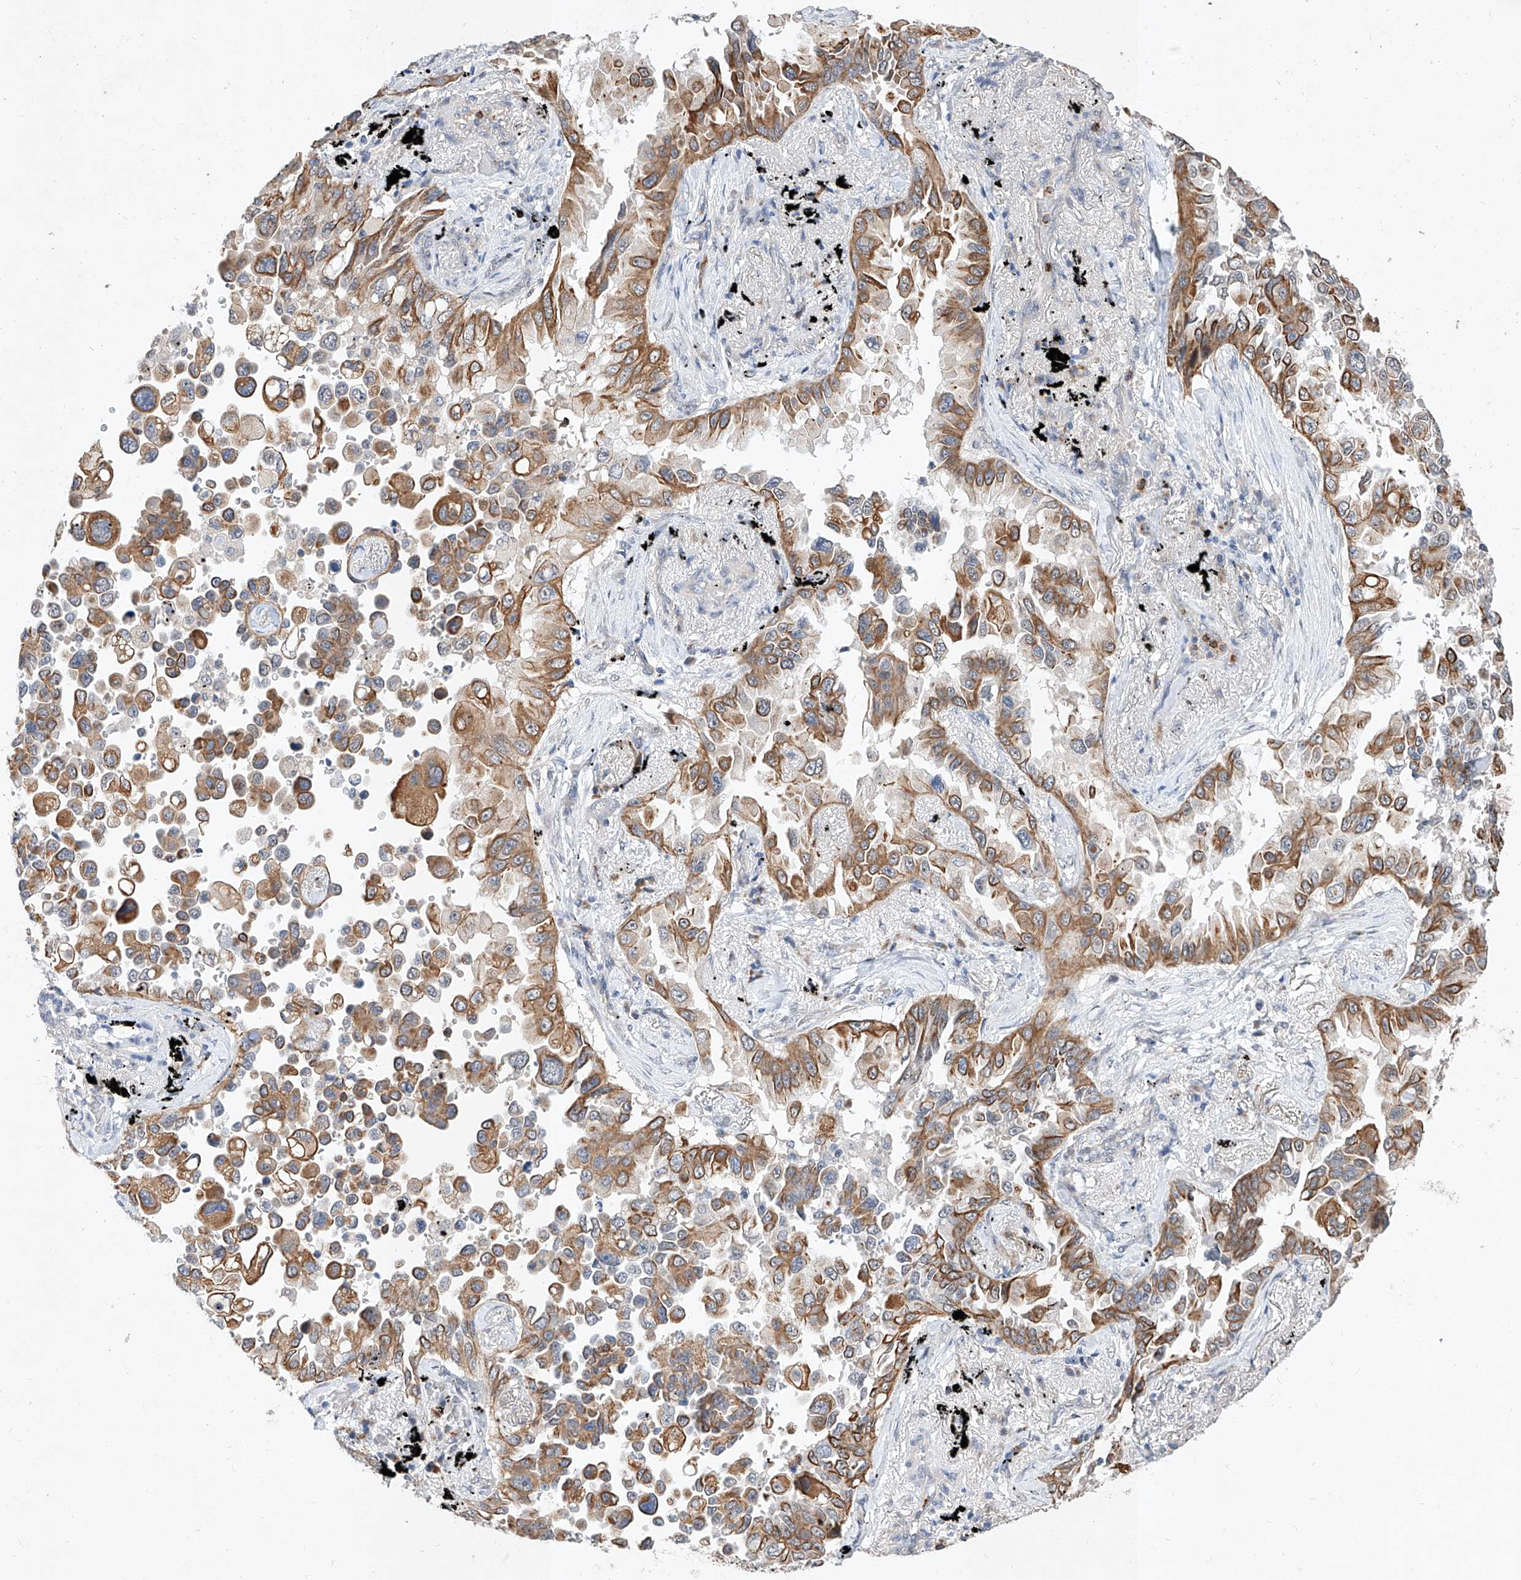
{"staining": {"intensity": "moderate", "quantity": ">75%", "location": "cytoplasmic/membranous"}, "tissue": "lung cancer", "cell_type": "Tumor cells", "image_type": "cancer", "snomed": [{"axis": "morphology", "description": "Adenocarcinoma, NOS"}, {"axis": "topography", "description": "Lung"}], "caption": "Lung cancer (adenocarcinoma) stained for a protein (brown) reveals moderate cytoplasmic/membranous positive positivity in about >75% of tumor cells.", "gene": "MFSD4B", "patient": {"sex": "female", "age": 67}}